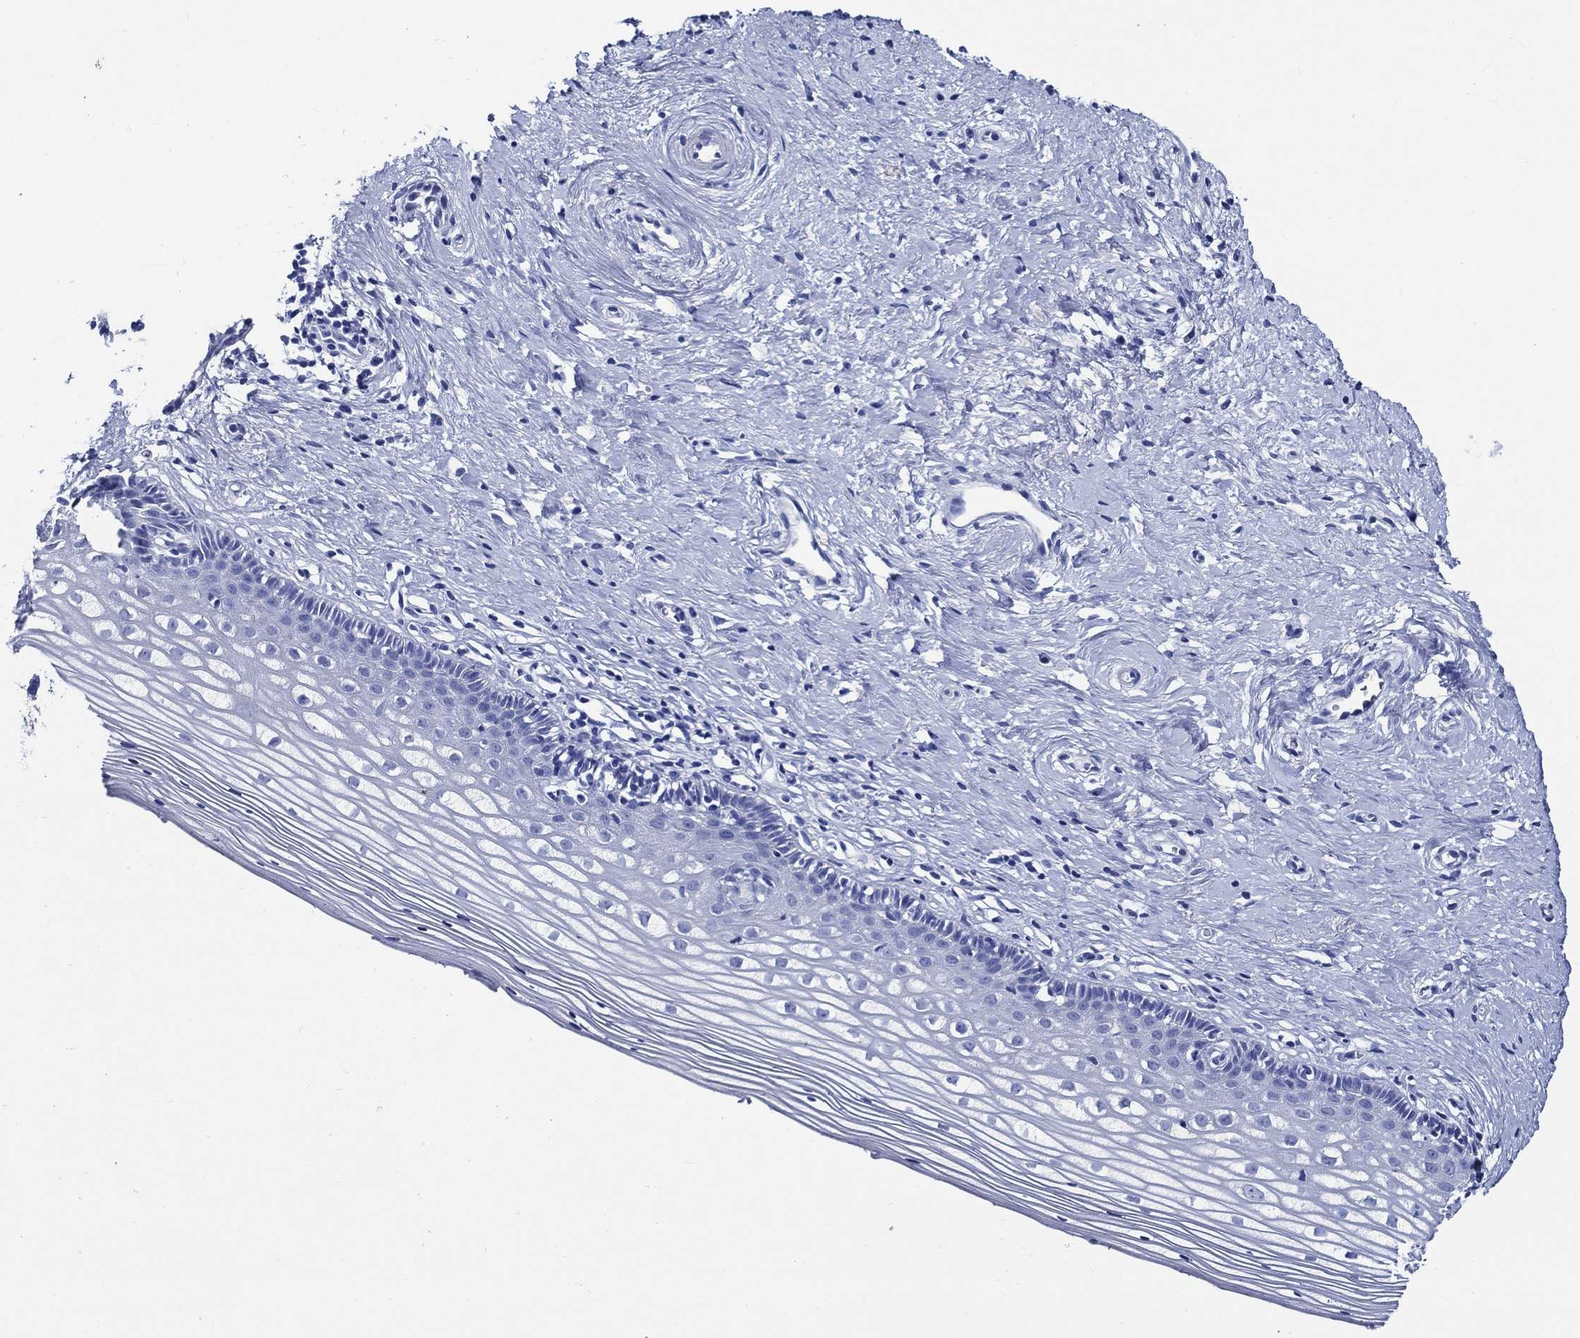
{"staining": {"intensity": "negative", "quantity": "none", "location": "none"}, "tissue": "cervix", "cell_type": "Glandular cells", "image_type": "normal", "snomed": [{"axis": "morphology", "description": "Normal tissue, NOS"}, {"axis": "topography", "description": "Cervix"}], "caption": "Immunohistochemistry (IHC) histopathology image of unremarkable cervix stained for a protein (brown), which reveals no positivity in glandular cells.", "gene": "WDR62", "patient": {"sex": "female", "age": 40}}